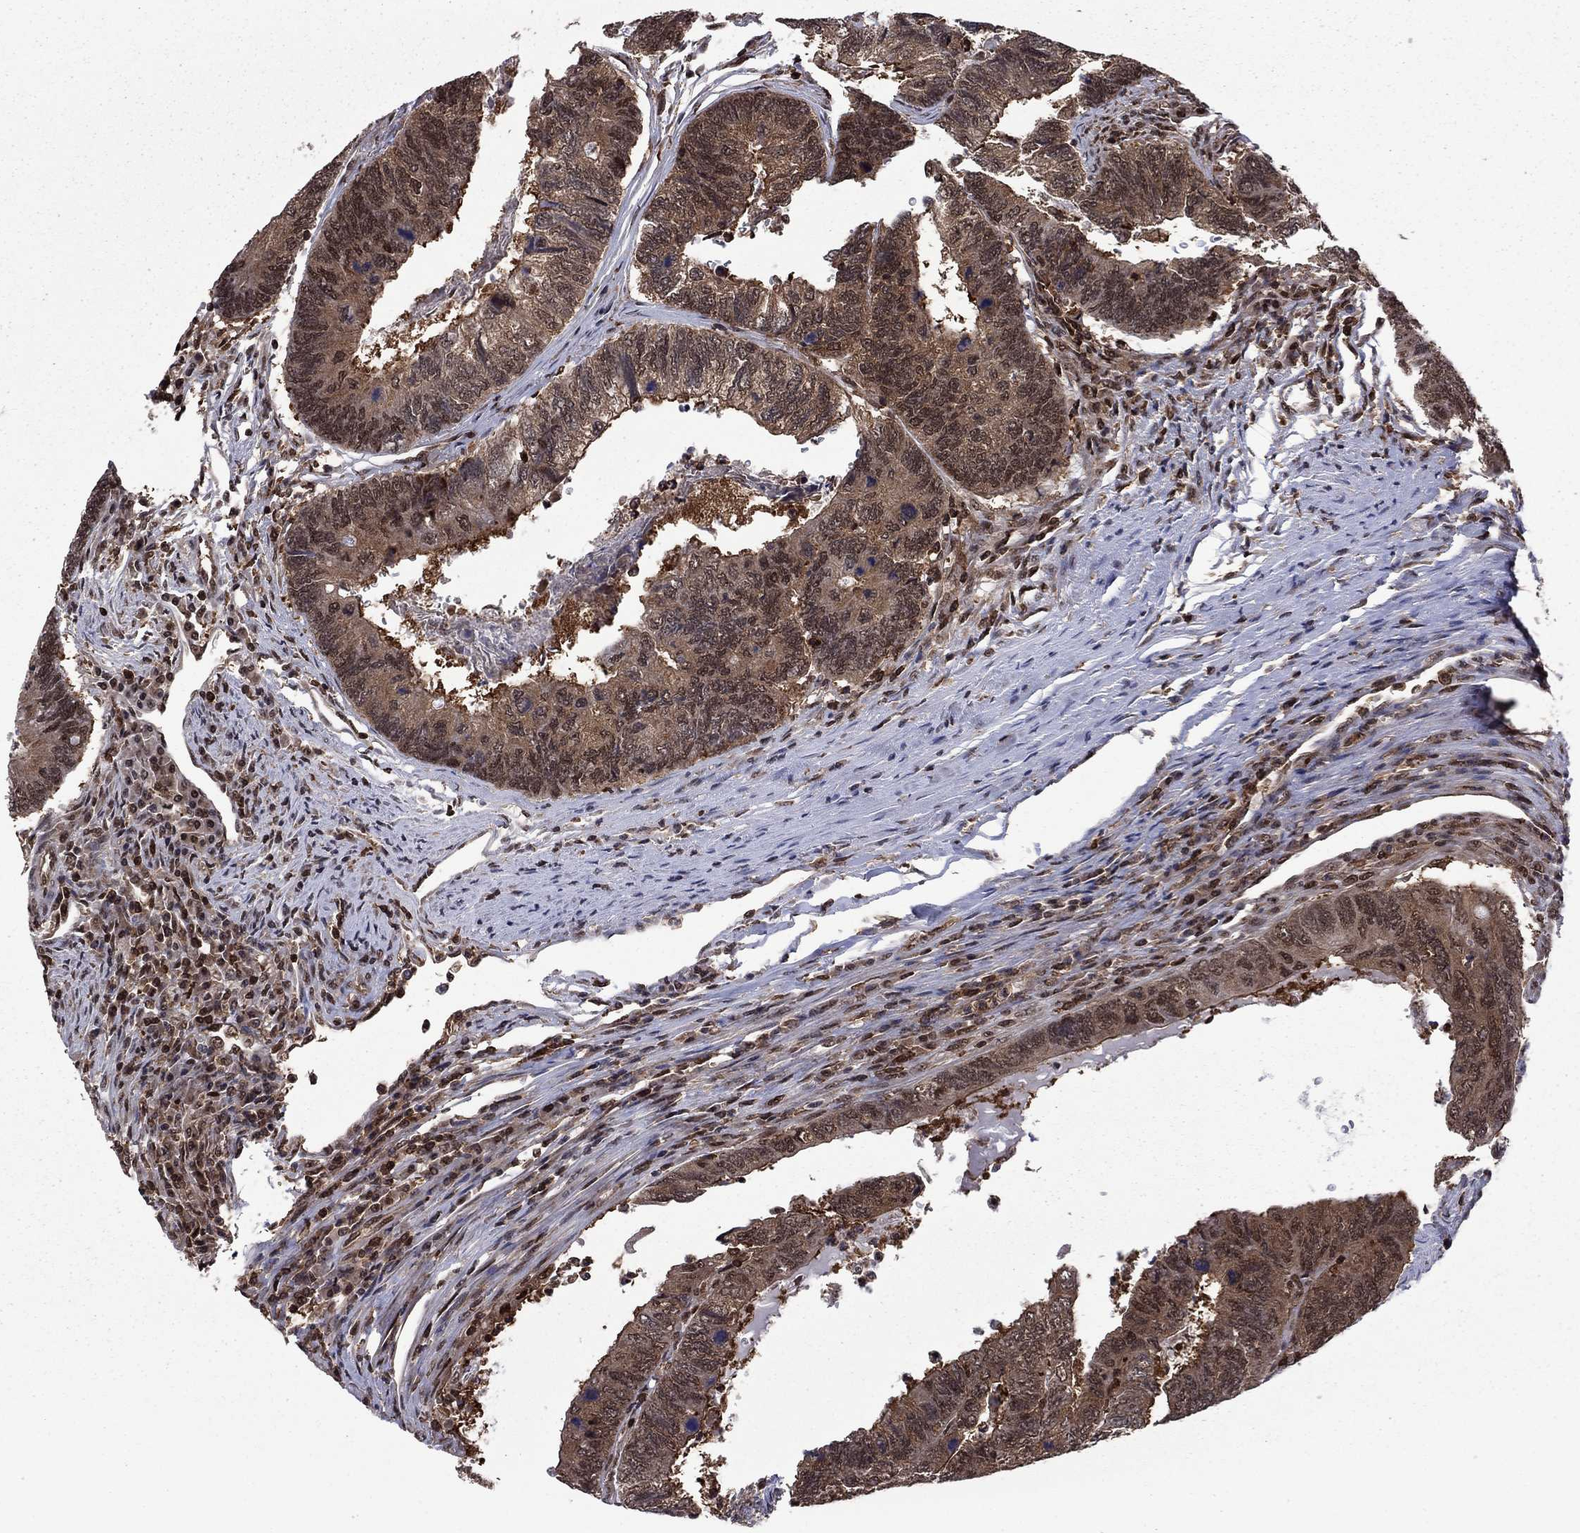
{"staining": {"intensity": "moderate", "quantity": "25%-75%", "location": "cytoplasmic/membranous,nuclear"}, "tissue": "colorectal cancer", "cell_type": "Tumor cells", "image_type": "cancer", "snomed": [{"axis": "morphology", "description": "Adenocarcinoma, NOS"}, {"axis": "topography", "description": "Colon"}], "caption": "Protein staining of colorectal cancer tissue demonstrates moderate cytoplasmic/membranous and nuclear positivity in about 25%-75% of tumor cells.", "gene": "PSMD2", "patient": {"sex": "female", "age": 67}}